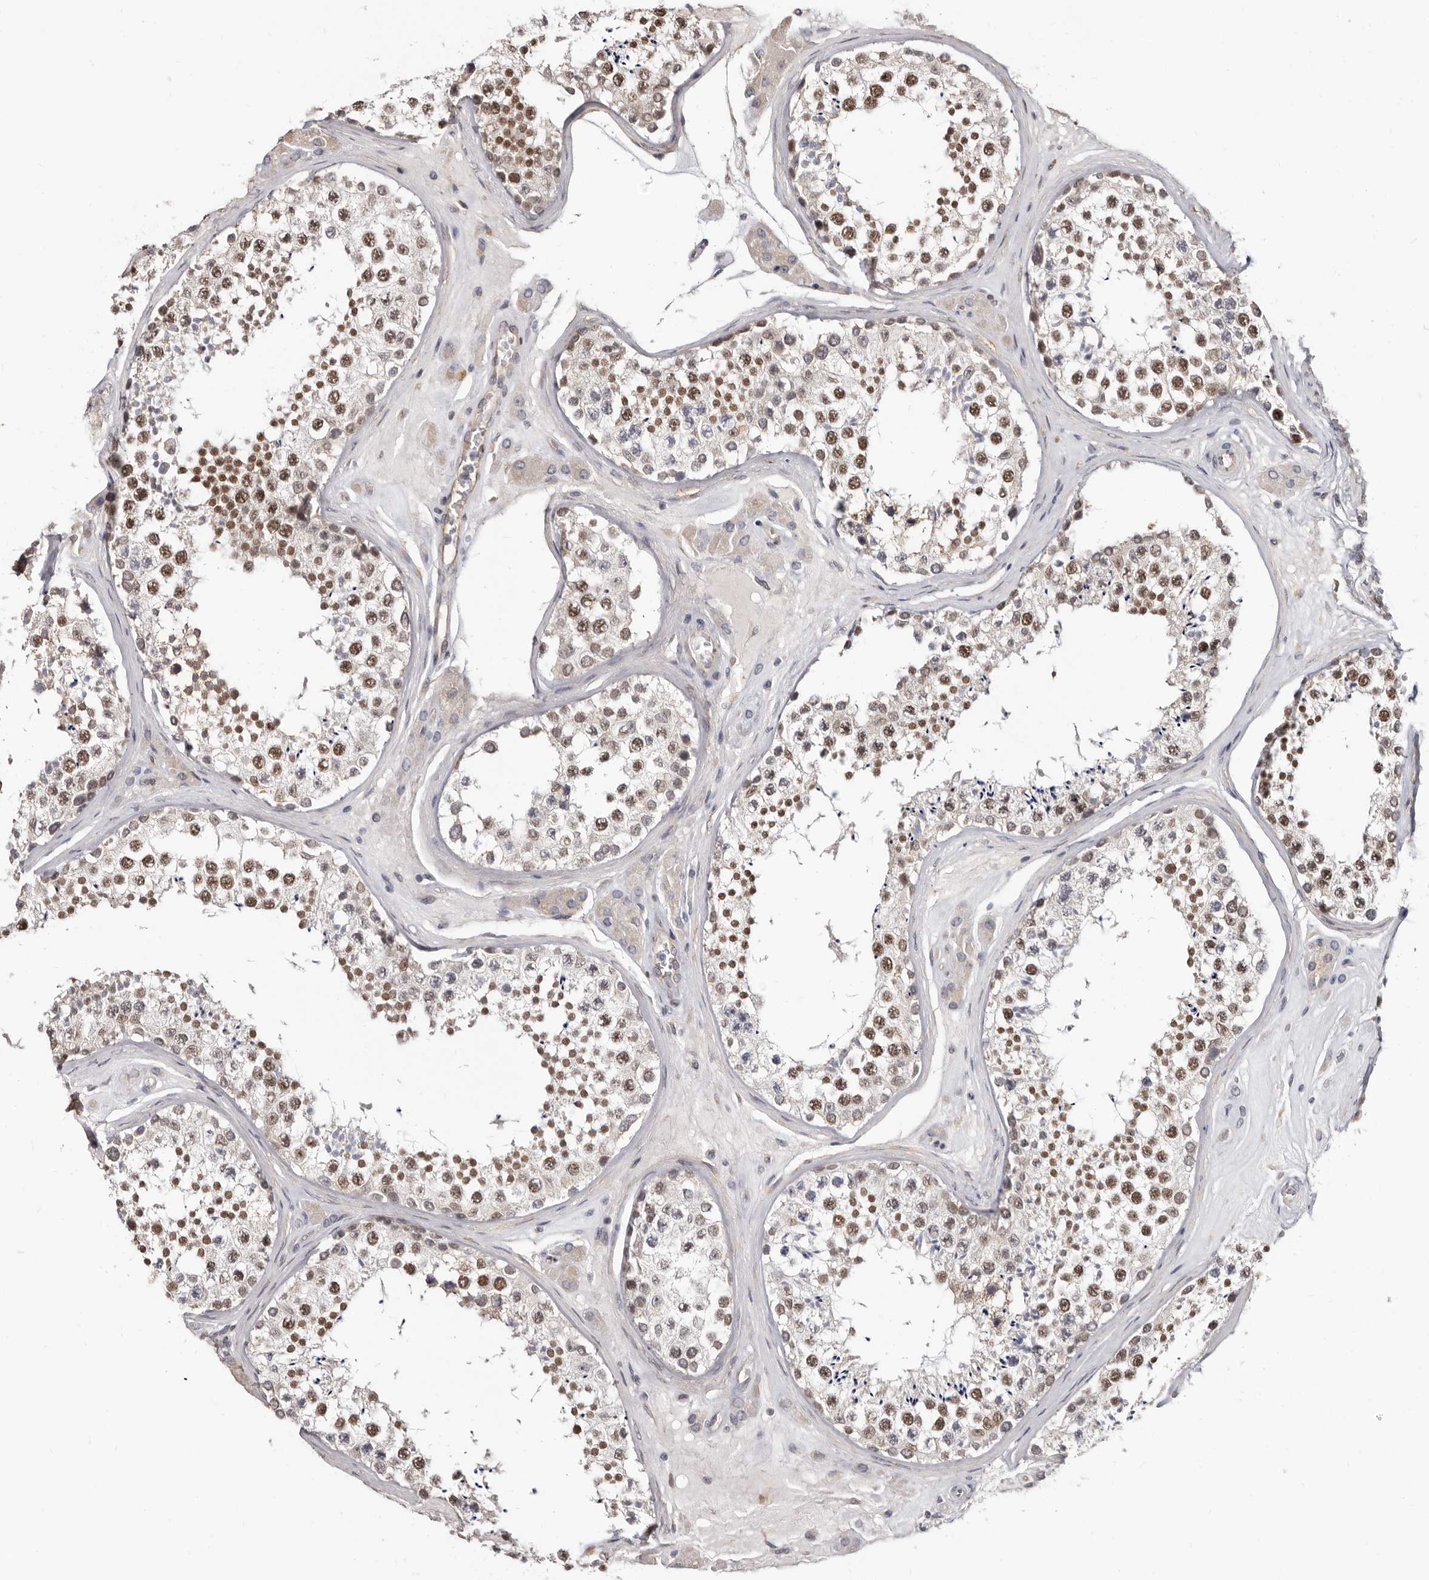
{"staining": {"intensity": "moderate", "quantity": ">75%", "location": "nuclear"}, "tissue": "testis", "cell_type": "Cells in seminiferous ducts", "image_type": "normal", "snomed": [{"axis": "morphology", "description": "Normal tissue, NOS"}, {"axis": "topography", "description": "Testis"}], "caption": "Cells in seminiferous ducts display medium levels of moderate nuclear expression in about >75% of cells in benign human testis.", "gene": "KHDRBS2", "patient": {"sex": "male", "age": 46}}